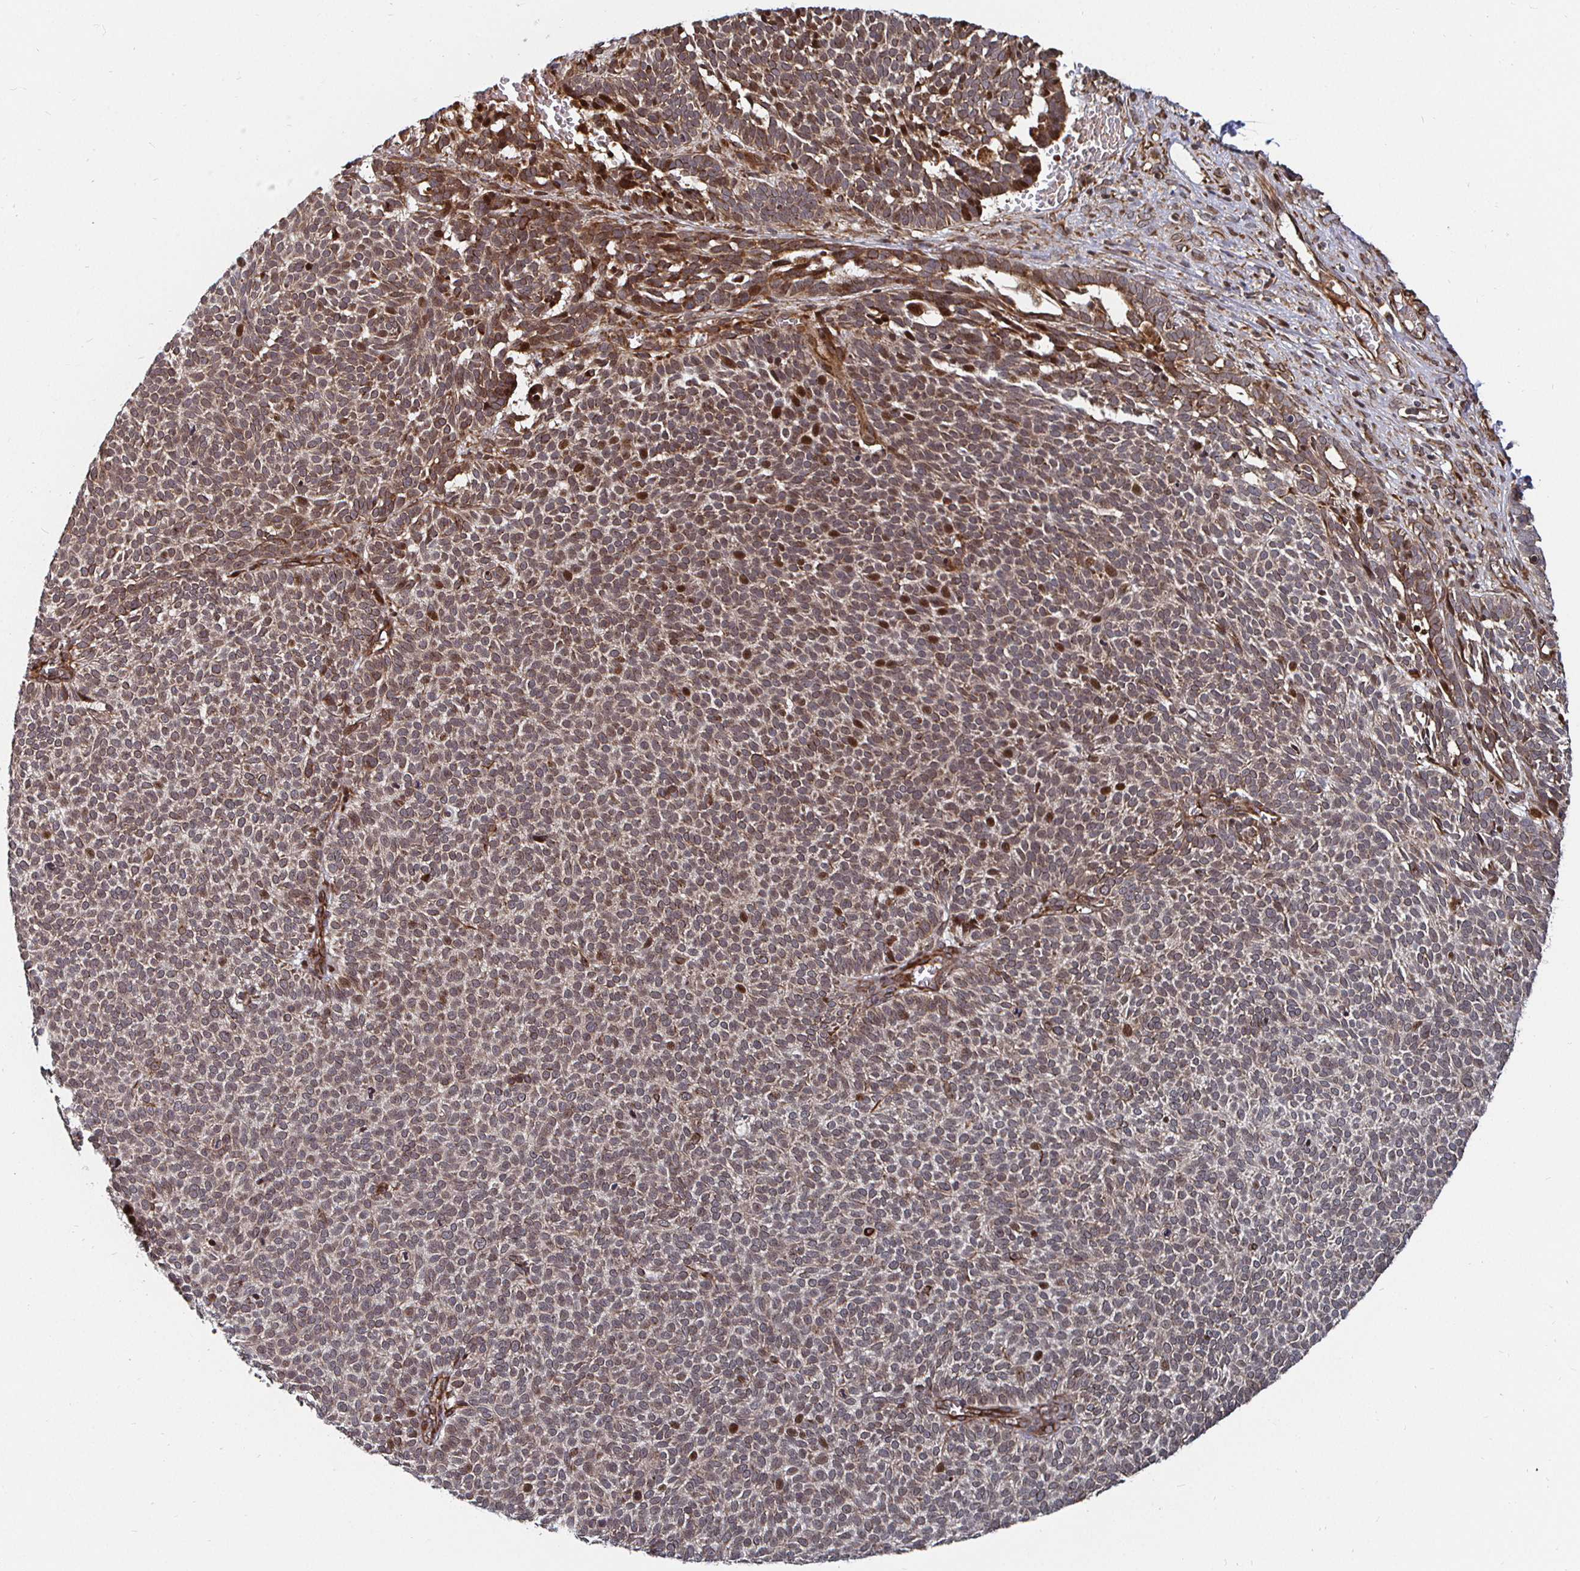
{"staining": {"intensity": "moderate", "quantity": "<25%", "location": "cytoplasmic/membranous,nuclear"}, "tissue": "skin cancer", "cell_type": "Tumor cells", "image_type": "cancer", "snomed": [{"axis": "morphology", "description": "Basal cell carcinoma"}, {"axis": "topography", "description": "Skin"}], "caption": "IHC of skin basal cell carcinoma displays low levels of moderate cytoplasmic/membranous and nuclear expression in about <25% of tumor cells. Nuclei are stained in blue.", "gene": "TBKBP1", "patient": {"sex": "male", "age": 63}}